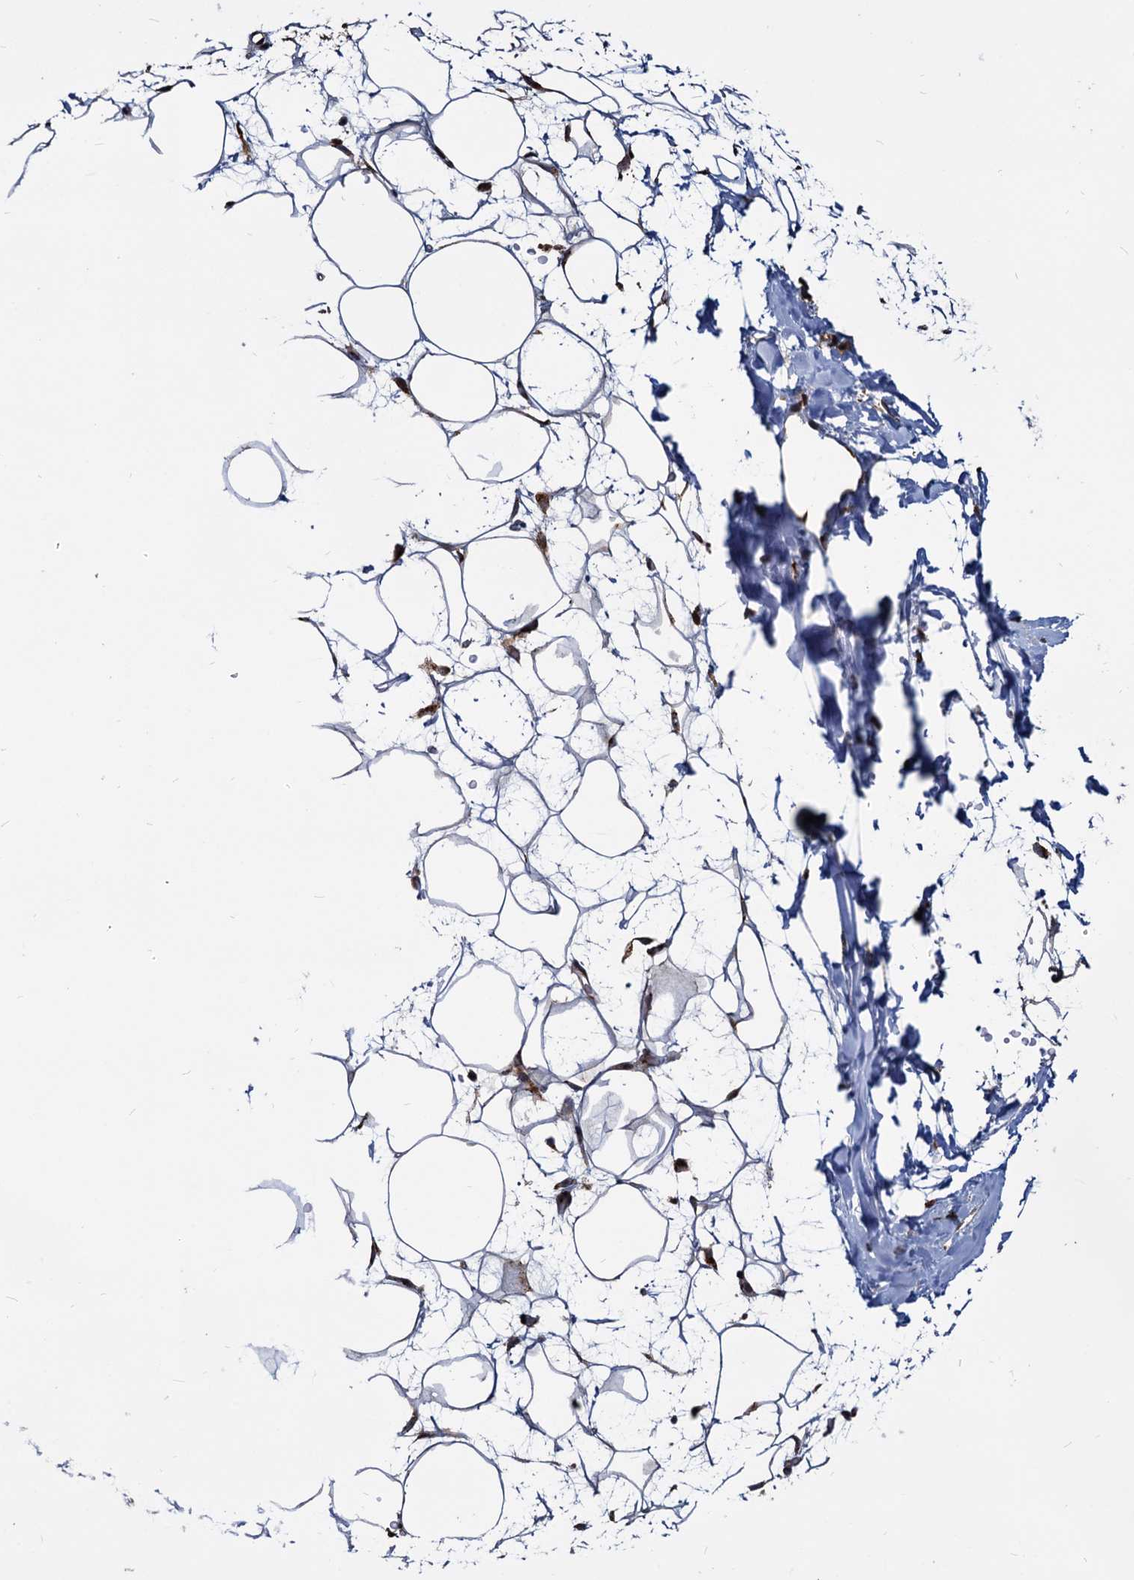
{"staining": {"intensity": "moderate", "quantity": ">75%", "location": "cytoplasmic/membranous,nuclear"}, "tissue": "adipose tissue", "cell_type": "Adipocytes", "image_type": "normal", "snomed": [{"axis": "morphology", "description": "Normal tissue, NOS"}, {"axis": "topography", "description": "Breast"}], "caption": "Adipose tissue stained with immunohistochemistry reveals moderate cytoplasmic/membranous,nuclear staining in about >75% of adipocytes.", "gene": "SAAL1", "patient": {"sex": "female", "age": 26}}